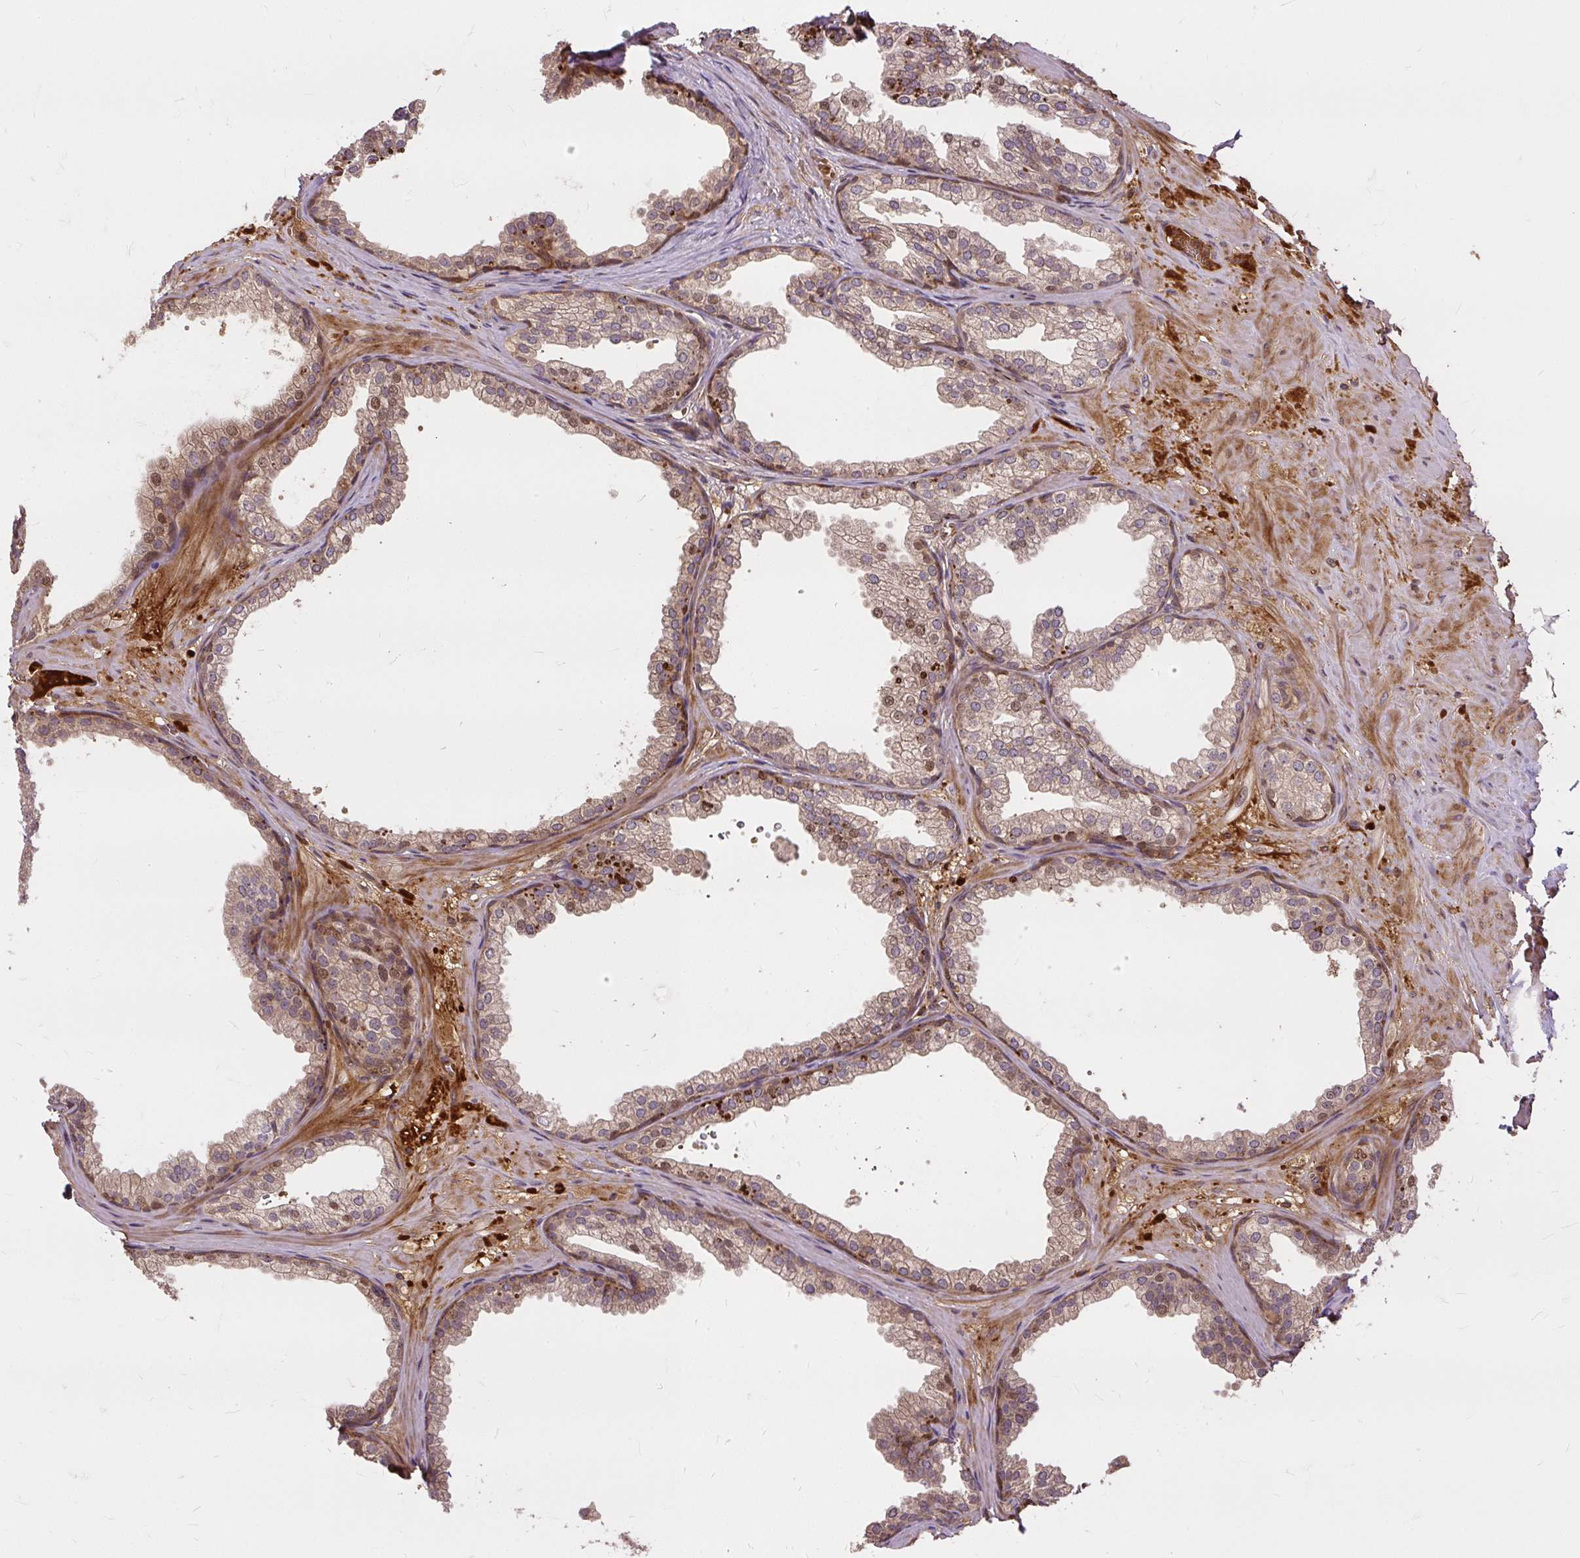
{"staining": {"intensity": "weak", "quantity": ">75%", "location": "cytoplasmic/membranous,nuclear"}, "tissue": "prostate", "cell_type": "Glandular cells", "image_type": "normal", "snomed": [{"axis": "morphology", "description": "Normal tissue, NOS"}, {"axis": "topography", "description": "Prostate"}], "caption": "Immunohistochemical staining of benign human prostate displays >75% levels of weak cytoplasmic/membranous,nuclear protein expression in about >75% of glandular cells.", "gene": "AP5S1", "patient": {"sex": "male", "age": 37}}